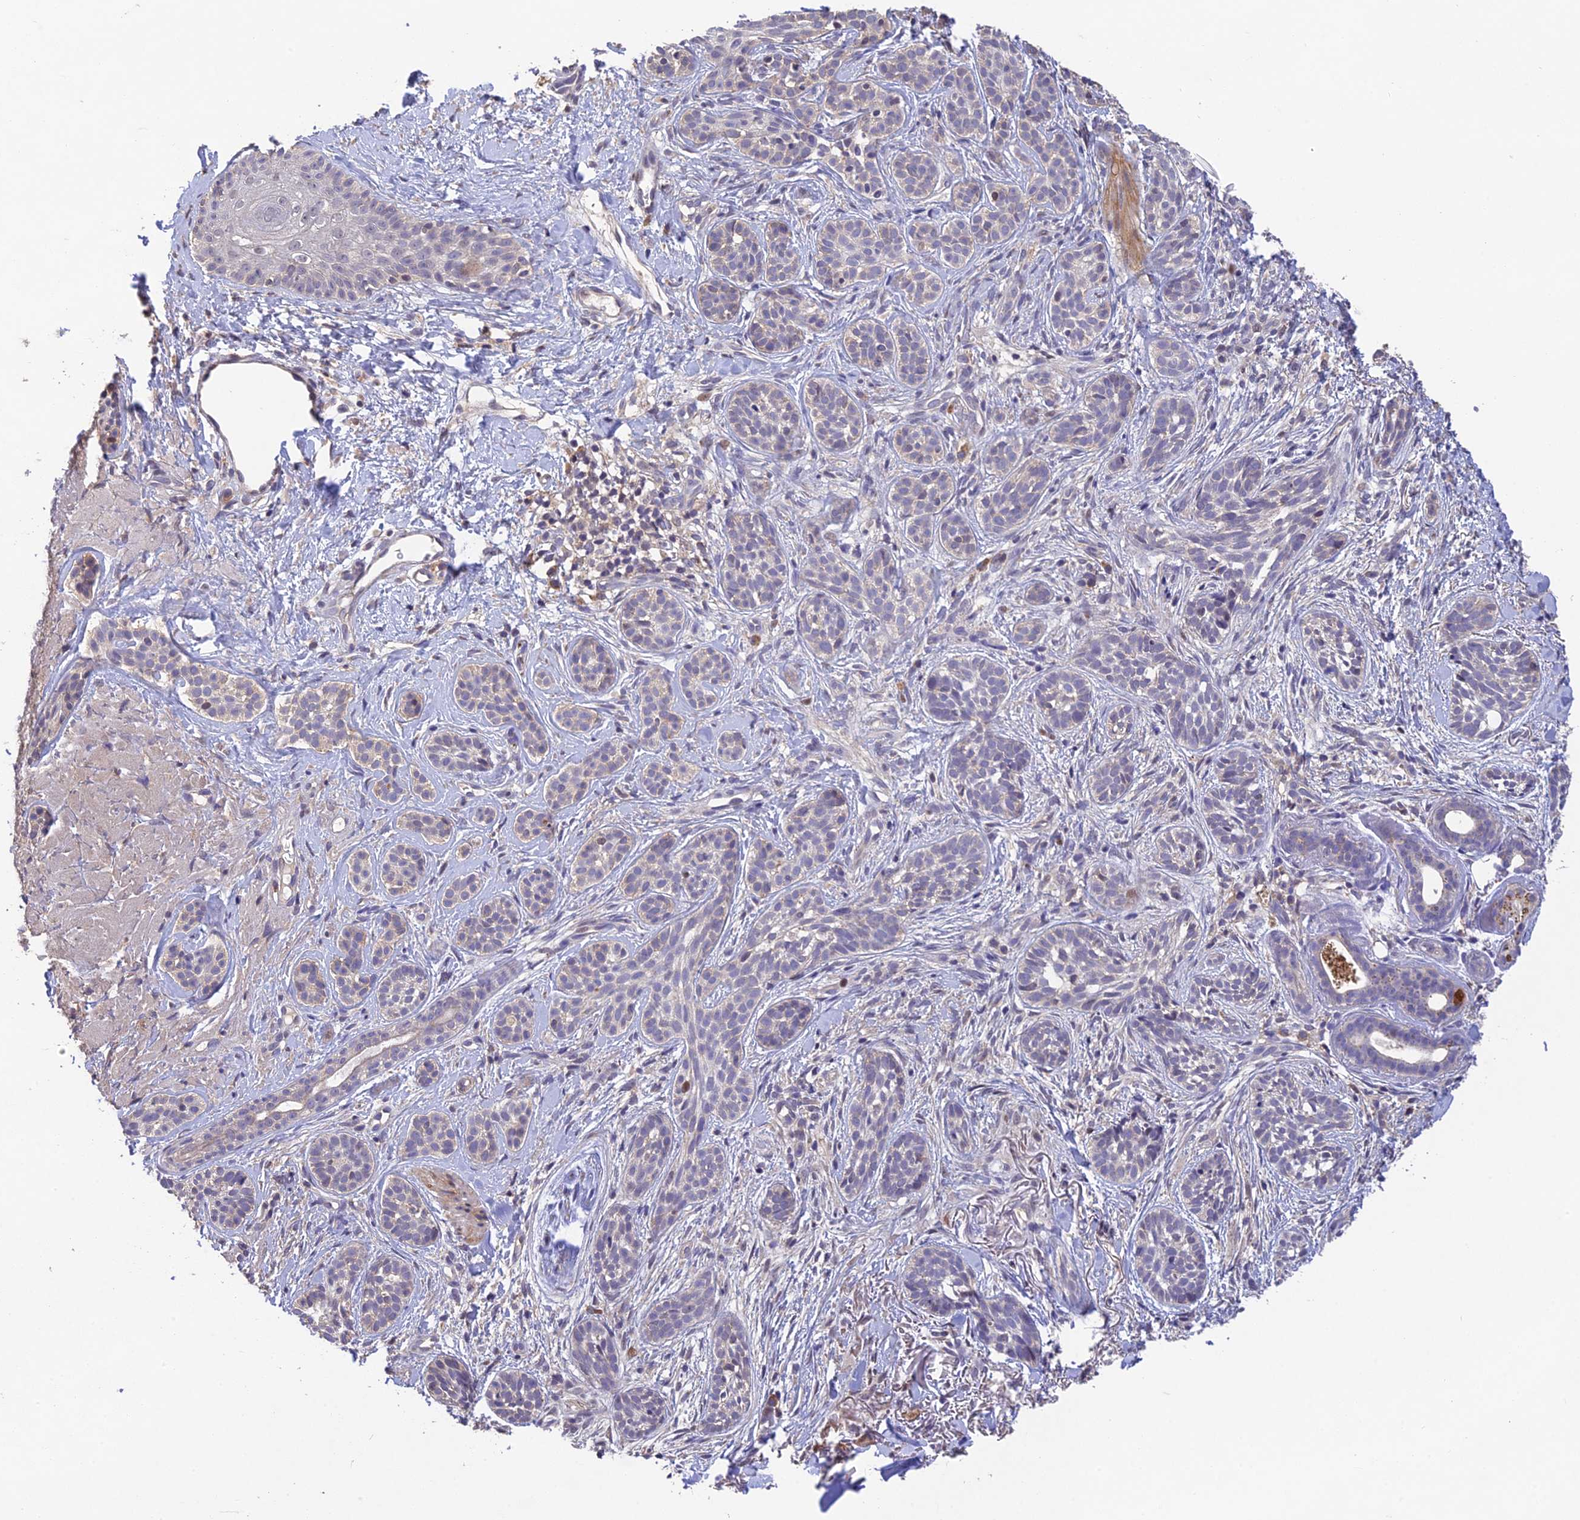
{"staining": {"intensity": "negative", "quantity": "none", "location": "none"}, "tissue": "skin cancer", "cell_type": "Tumor cells", "image_type": "cancer", "snomed": [{"axis": "morphology", "description": "Basal cell carcinoma"}, {"axis": "topography", "description": "Skin"}], "caption": "The histopathology image displays no staining of tumor cells in skin basal cell carcinoma.", "gene": "DENND5B", "patient": {"sex": "male", "age": 71}}